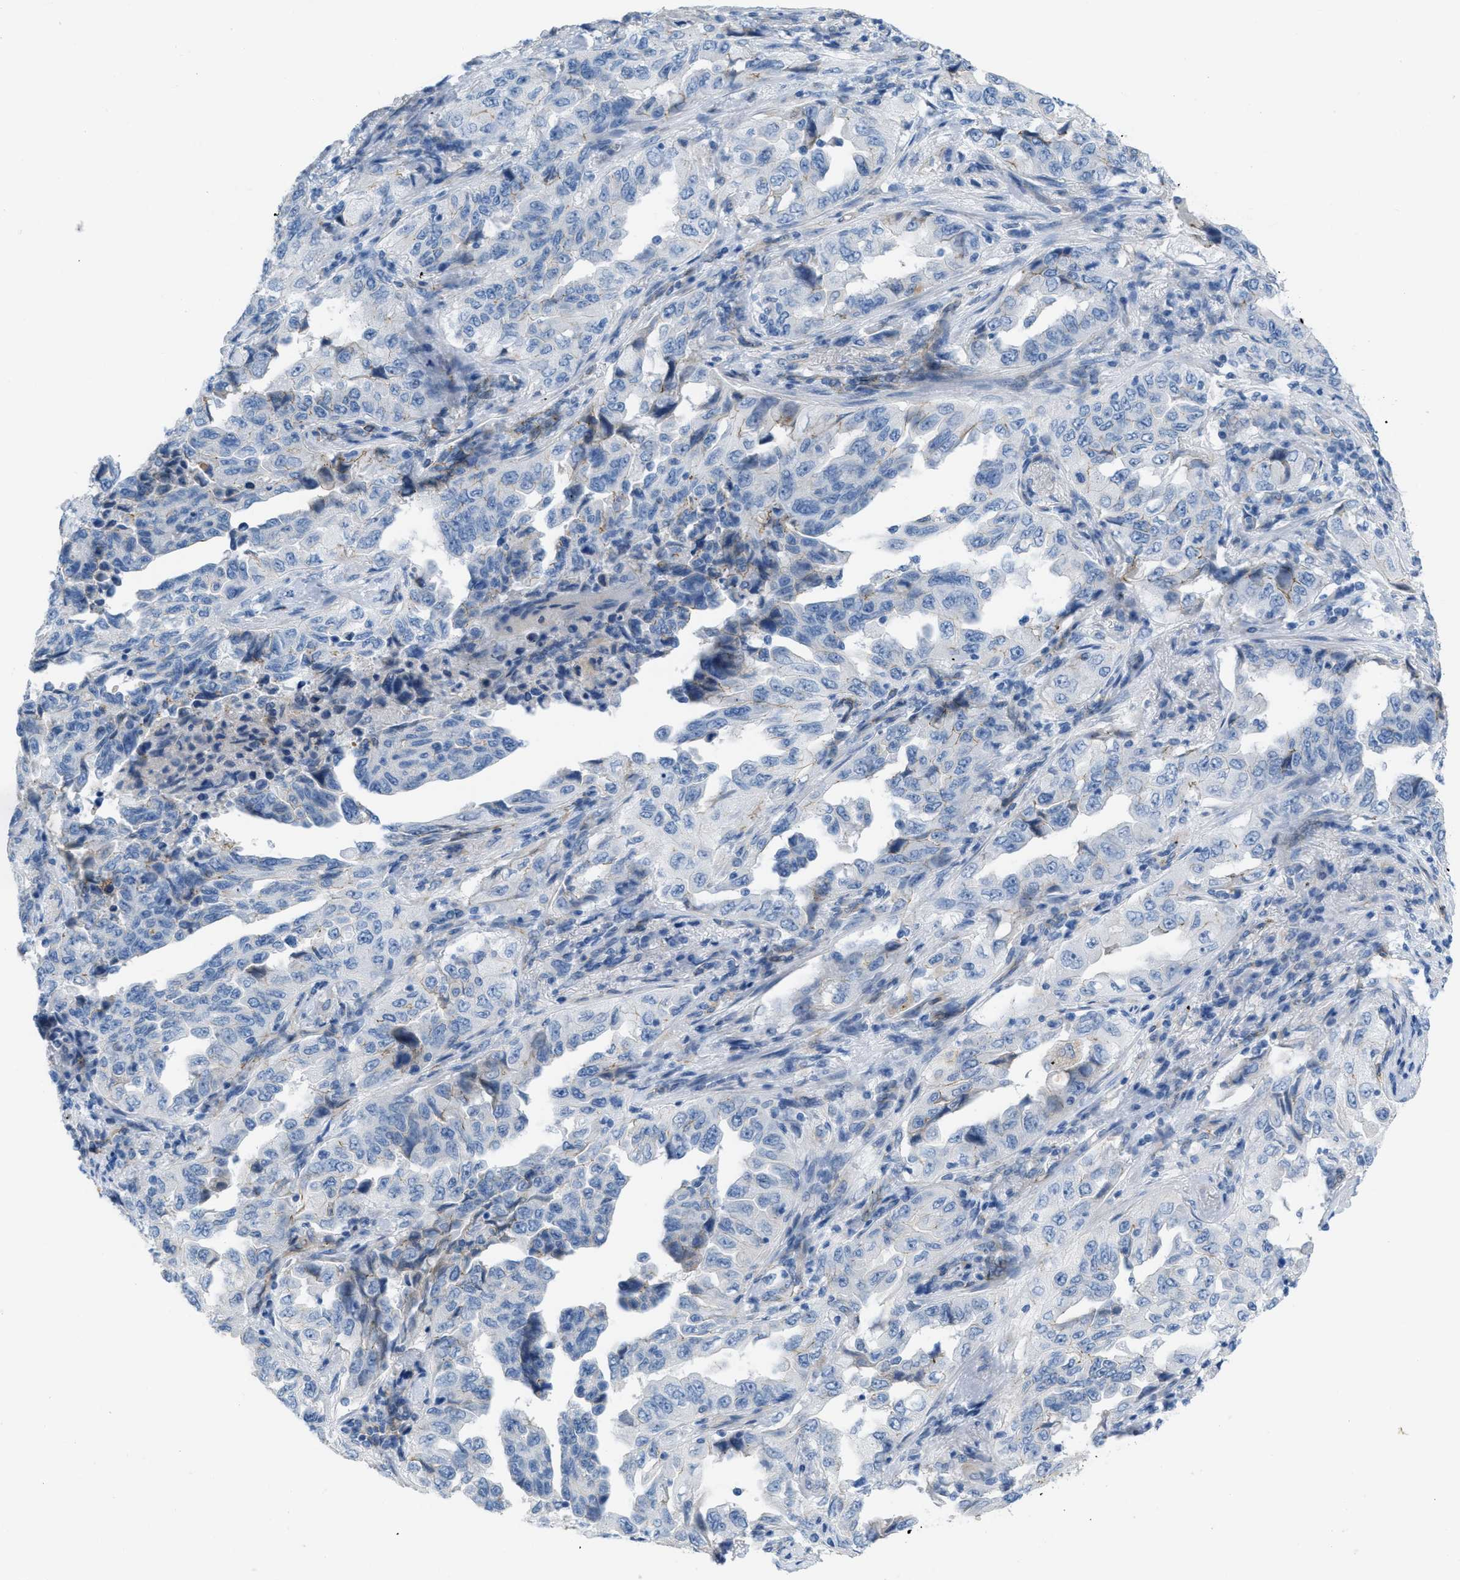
{"staining": {"intensity": "negative", "quantity": "none", "location": "none"}, "tissue": "lung cancer", "cell_type": "Tumor cells", "image_type": "cancer", "snomed": [{"axis": "morphology", "description": "Adenocarcinoma, NOS"}, {"axis": "topography", "description": "Lung"}], "caption": "High magnification brightfield microscopy of adenocarcinoma (lung) stained with DAB (3,3'-diaminobenzidine) (brown) and counterstained with hematoxylin (blue): tumor cells show no significant positivity.", "gene": "CRB3", "patient": {"sex": "female", "age": 51}}